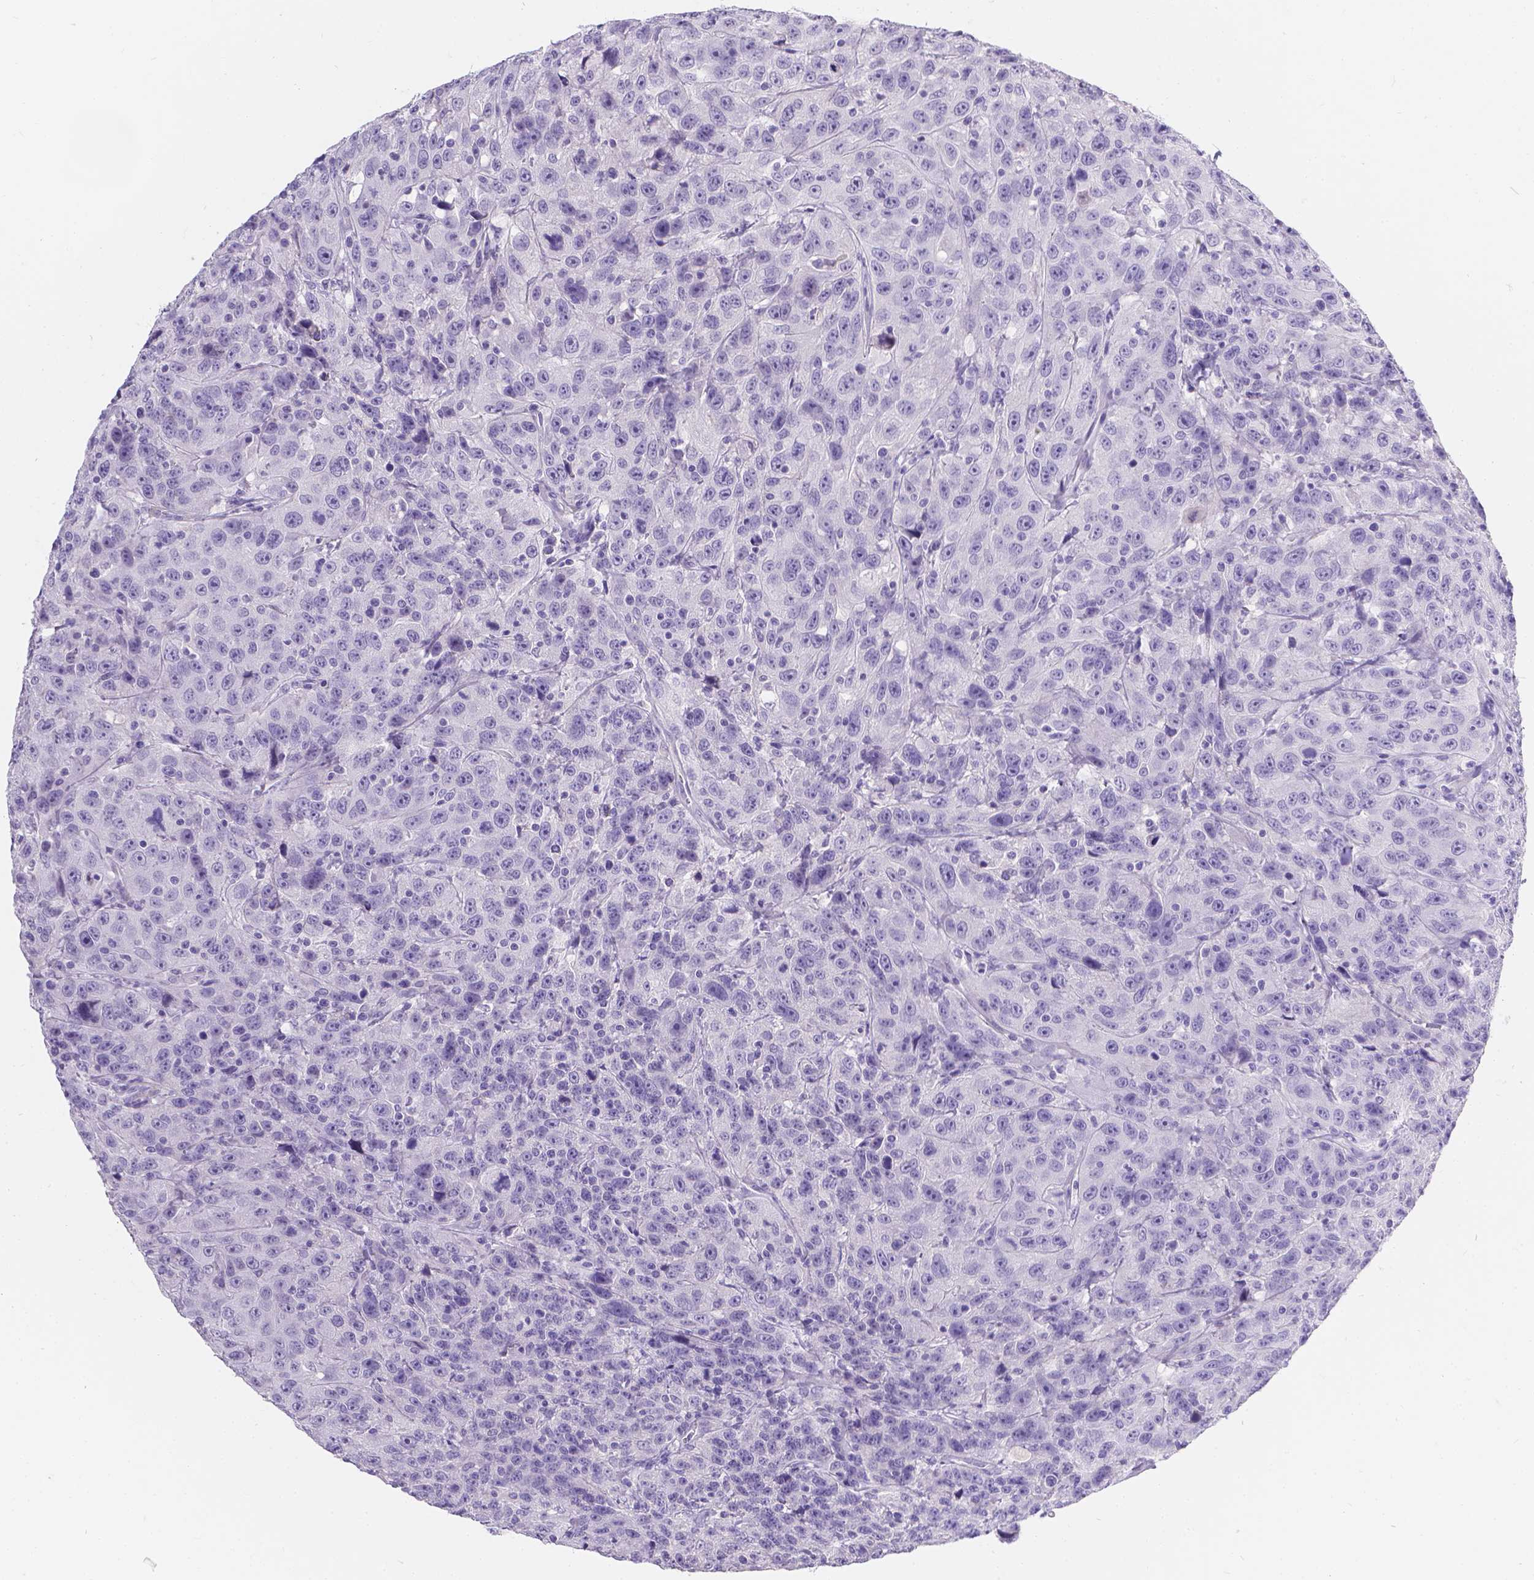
{"staining": {"intensity": "negative", "quantity": "none", "location": "none"}, "tissue": "urothelial cancer", "cell_type": "Tumor cells", "image_type": "cancer", "snomed": [{"axis": "morphology", "description": "Urothelial carcinoma, NOS"}, {"axis": "morphology", "description": "Urothelial carcinoma, High grade"}, {"axis": "topography", "description": "Urinary bladder"}], "caption": "There is no significant expression in tumor cells of high-grade urothelial carcinoma. The staining is performed using DAB brown chromogen with nuclei counter-stained in using hematoxylin.", "gene": "GNRHR", "patient": {"sex": "female", "age": 73}}